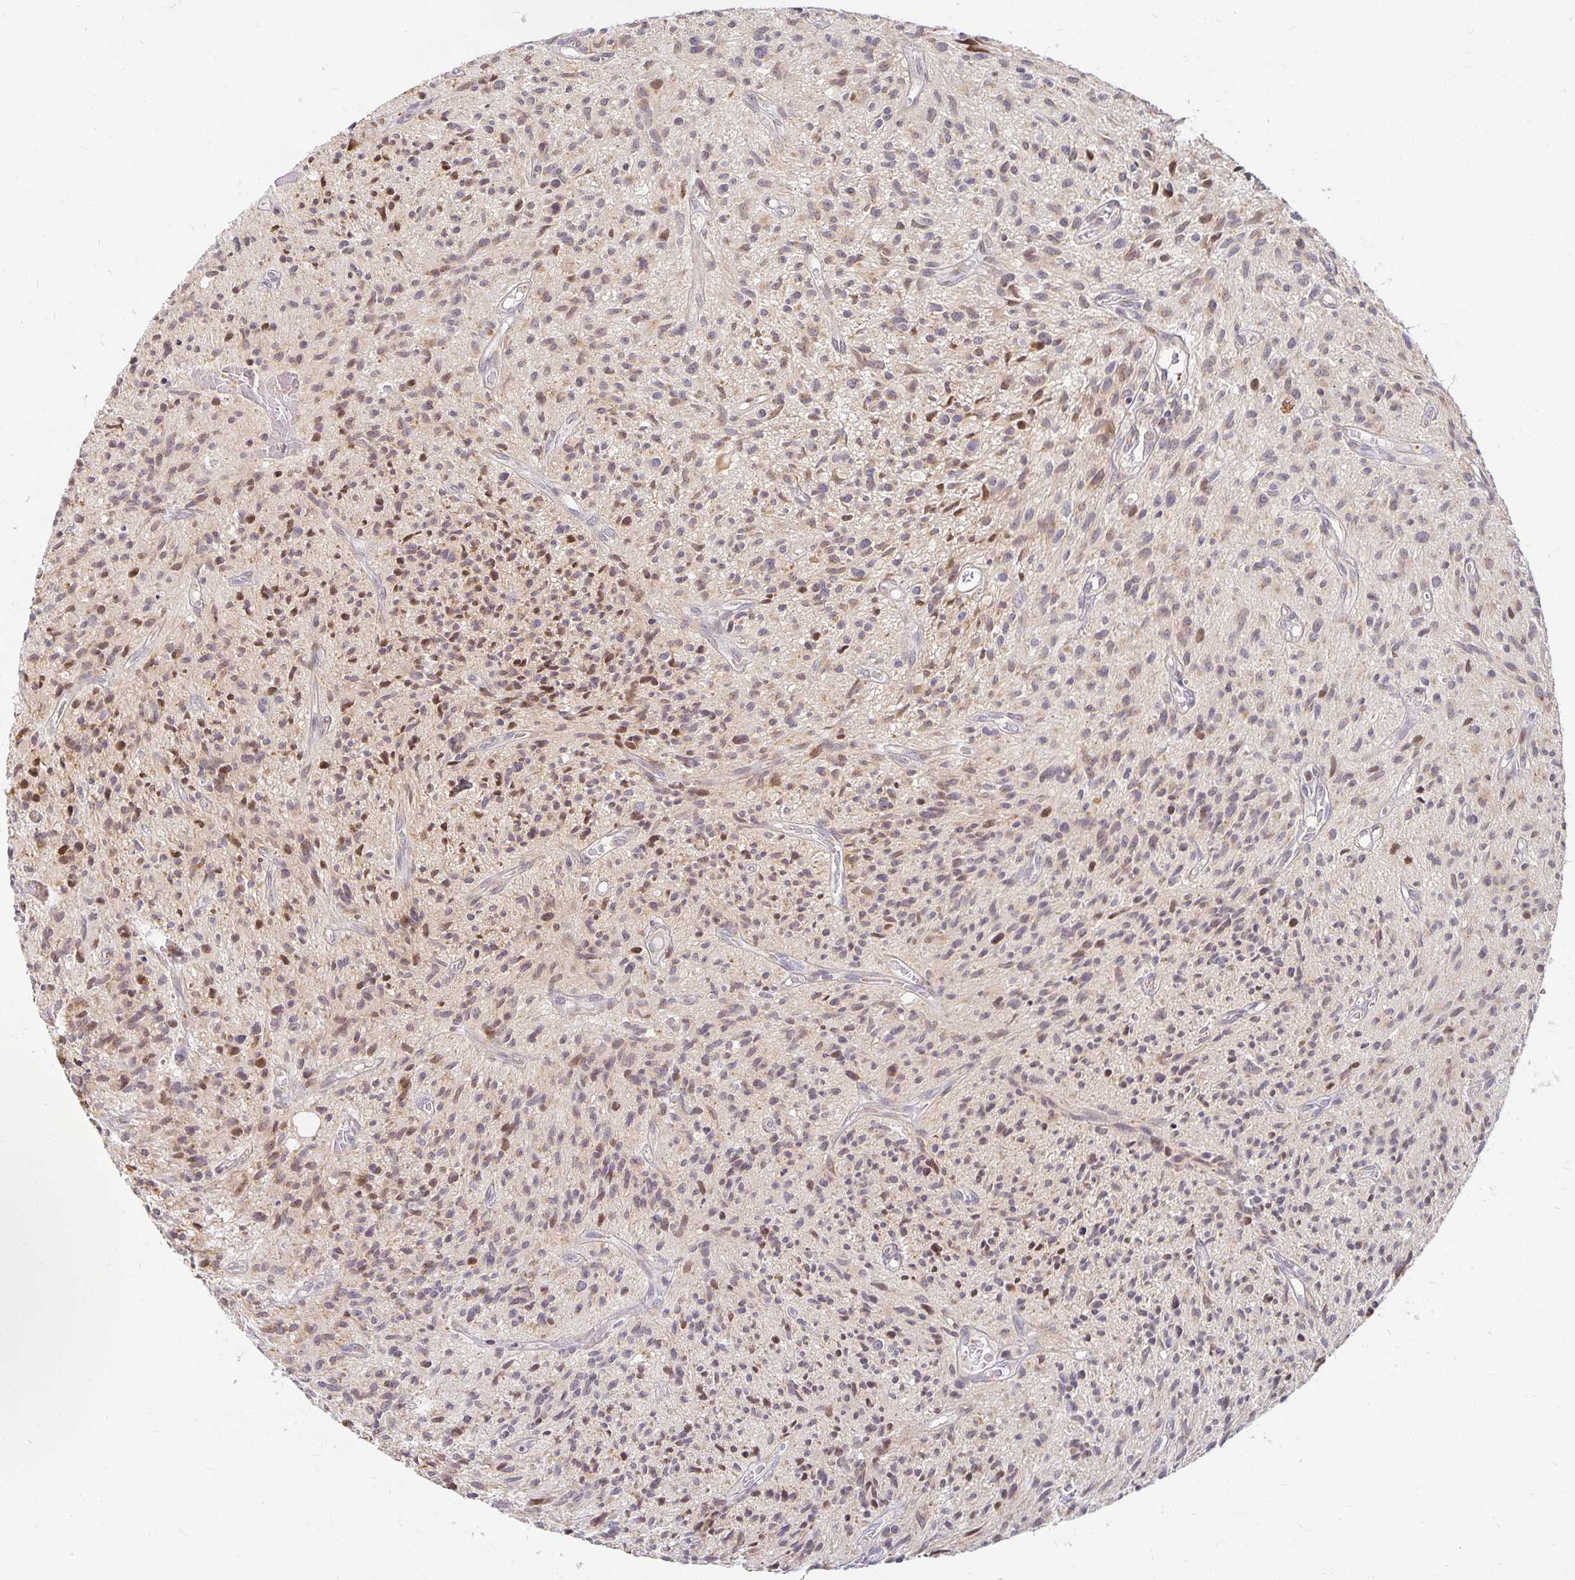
{"staining": {"intensity": "weak", "quantity": "25%-75%", "location": "nuclear"}, "tissue": "glioma", "cell_type": "Tumor cells", "image_type": "cancer", "snomed": [{"axis": "morphology", "description": "Glioma, malignant, High grade"}, {"axis": "topography", "description": "Brain"}], "caption": "Human malignant glioma (high-grade) stained with a protein marker reveals weak staining in tumor cells.", "gene": "EHF", "patient": {"sex": "male", "age": 75}}